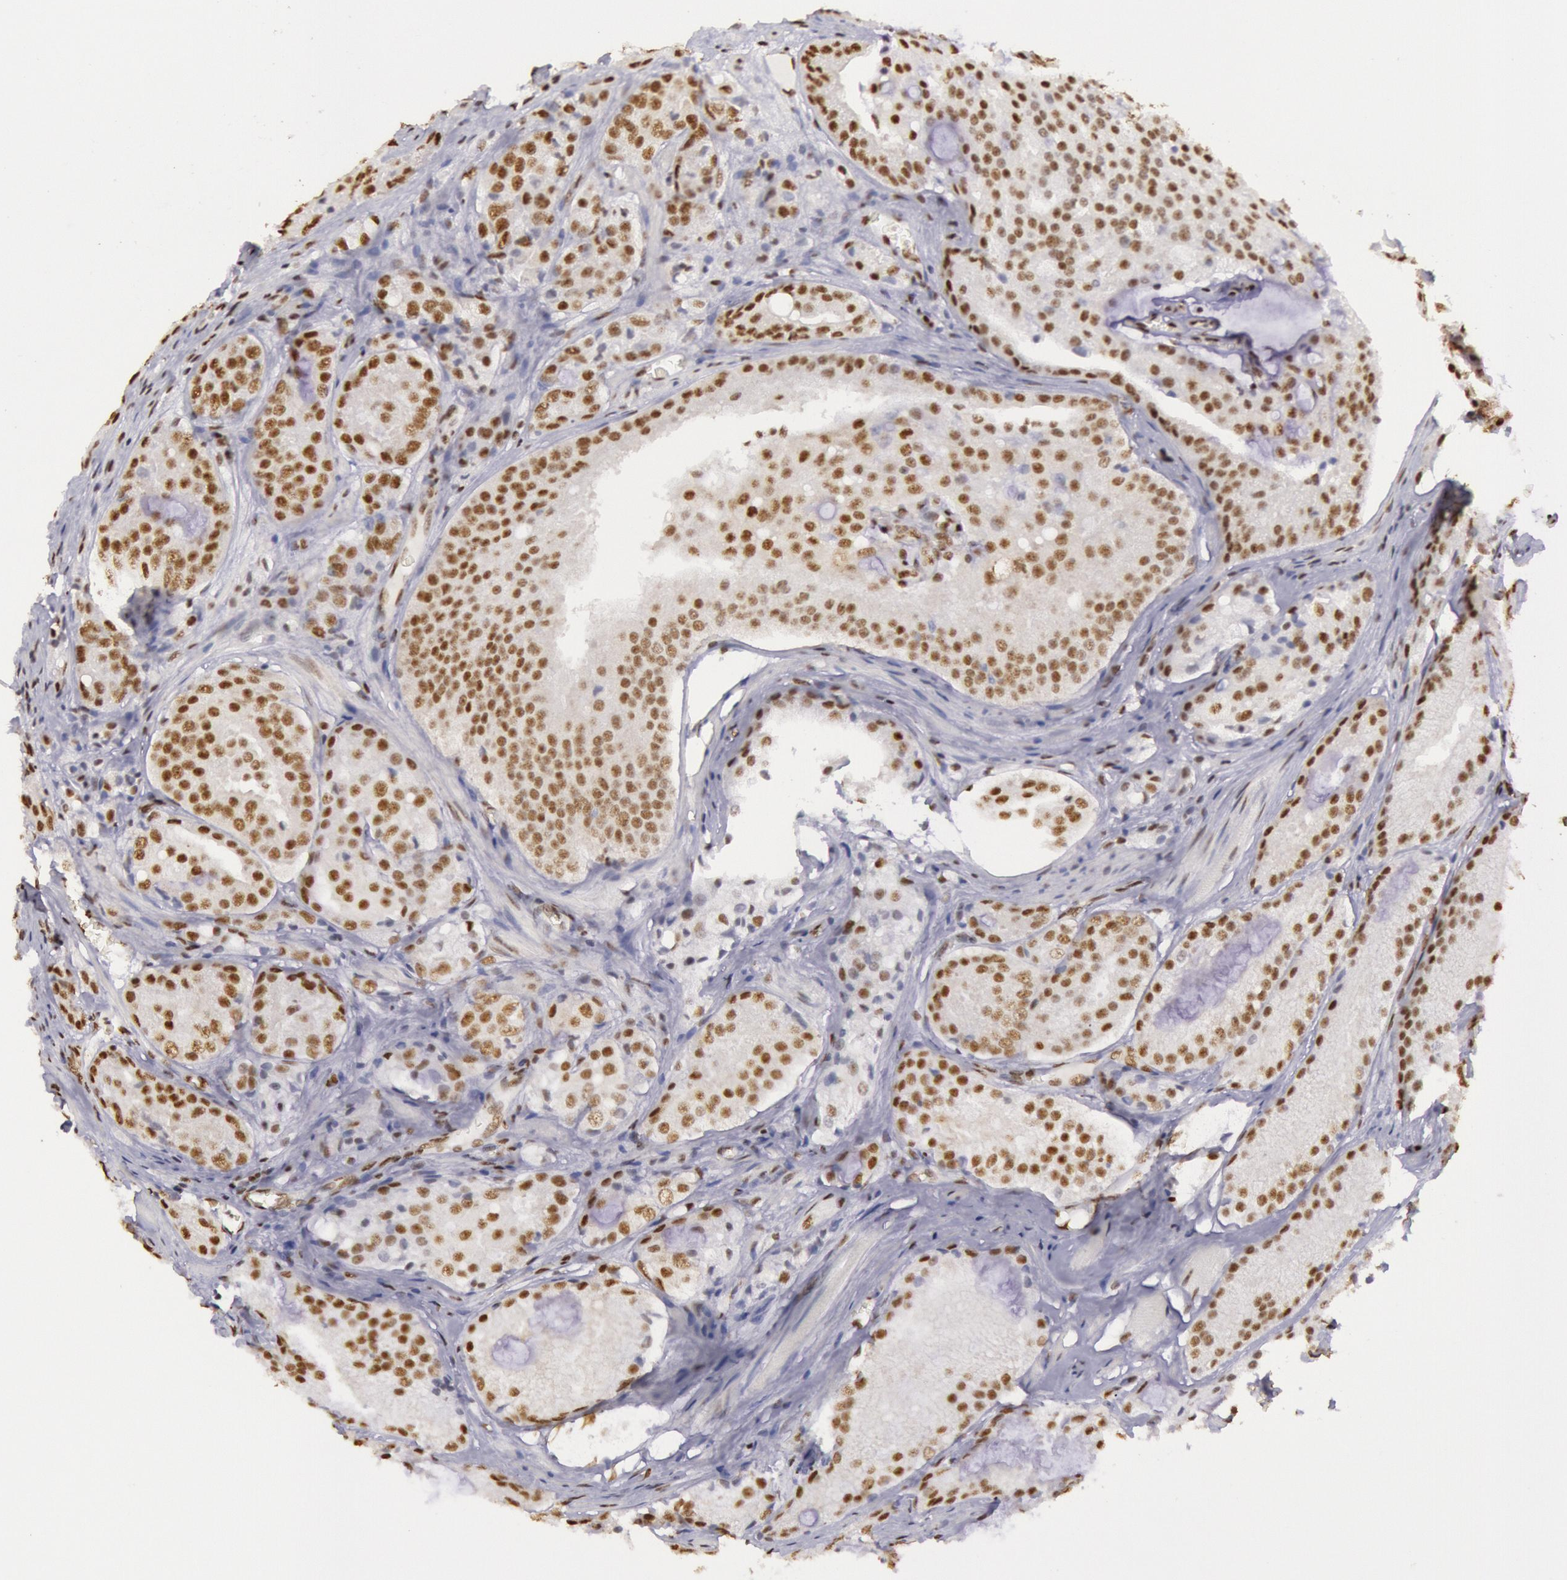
{"staining": {"intensity": "moderate", "quantity": ">75%", "location": "nuclear"}, "tissue": "prostate cancer", "cell_type": "Tumor cells", "image_type": "cancer", "snomed": [{"axis": "morphology", "description": "Adenocarcinoma, Medium grade"}, {"axis": "topography", "description": "Prostate"}], "caption": "The micrograph reveals staining of prostate medium-grade adenocarcinoma, revealing moderate nuclear protein expression (brown color) within tumor cells. The protein is shown in brown color, while the nuclei are stained blue.", "gene": "HNRNPH2", "patient": {"sex": "male", "age": 60}}